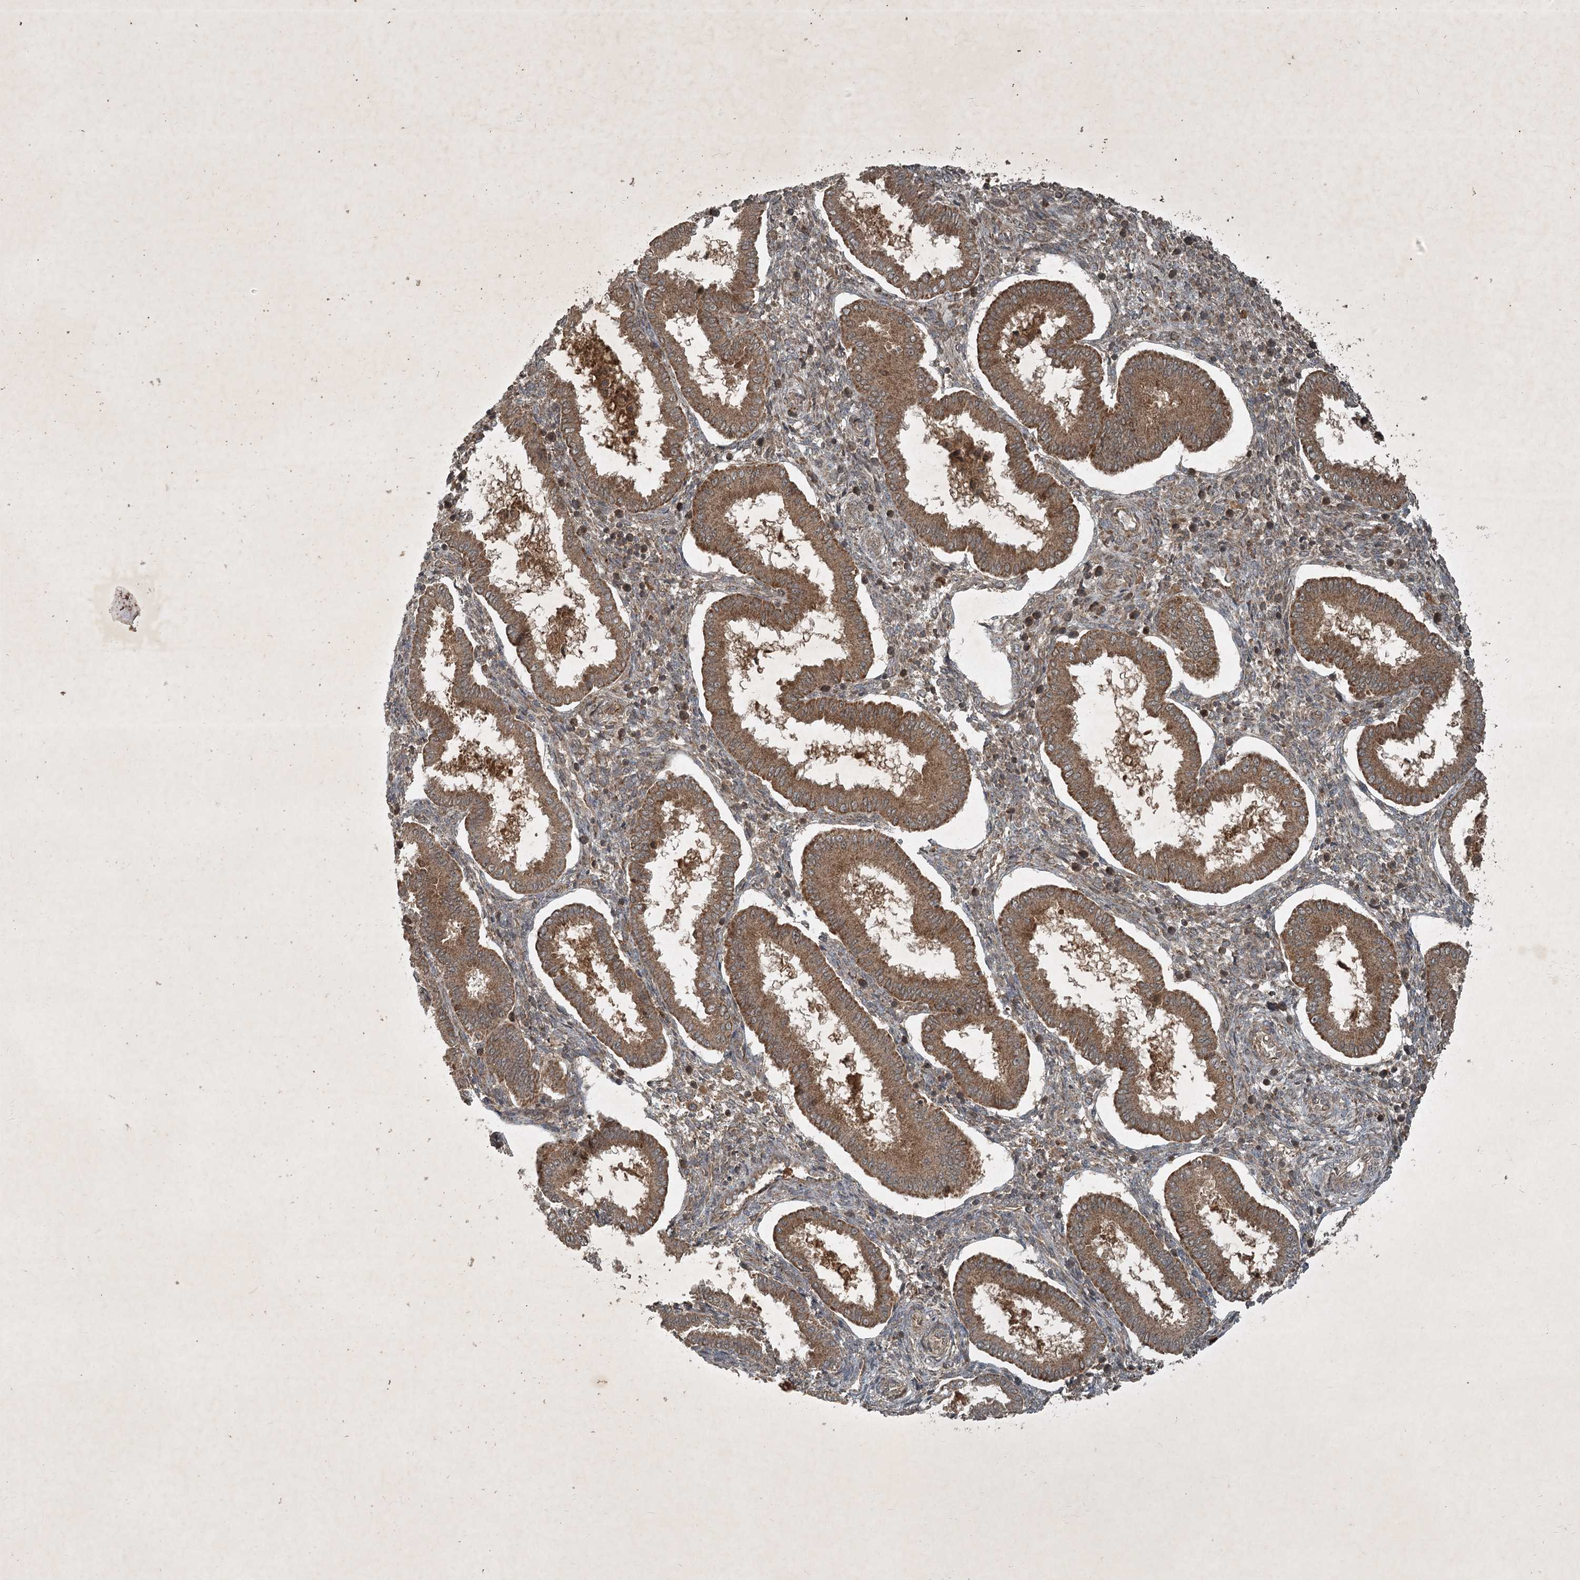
{"staining": {"intensity": "moderate", "quantity": "<25%", "location": "cytoplasmic/membranous"}, "tissue": "endometrium", "cell_type": "Cells in endometrial stroma", "image_type": "normal", "snomed": [{"axis": "morphology", "description": "Normal tissue, NOS"}, {"axis": "topography", "description": "Endometrium"}], "caption": "Immunohistochemistry of unremarkable human endometrium demonstrates low levels of moderate cytoplasmic/membranous staining in approximately <25% of cells in endometrial stroma. The staining was performed using DAB (3,3'-diaminobenzidine), with brown indicating positive protein expression. Nuclei are stained blue with hematoxylin.", "gene": "UNC93A", "patient": {"sex": "female", "age": 24}}